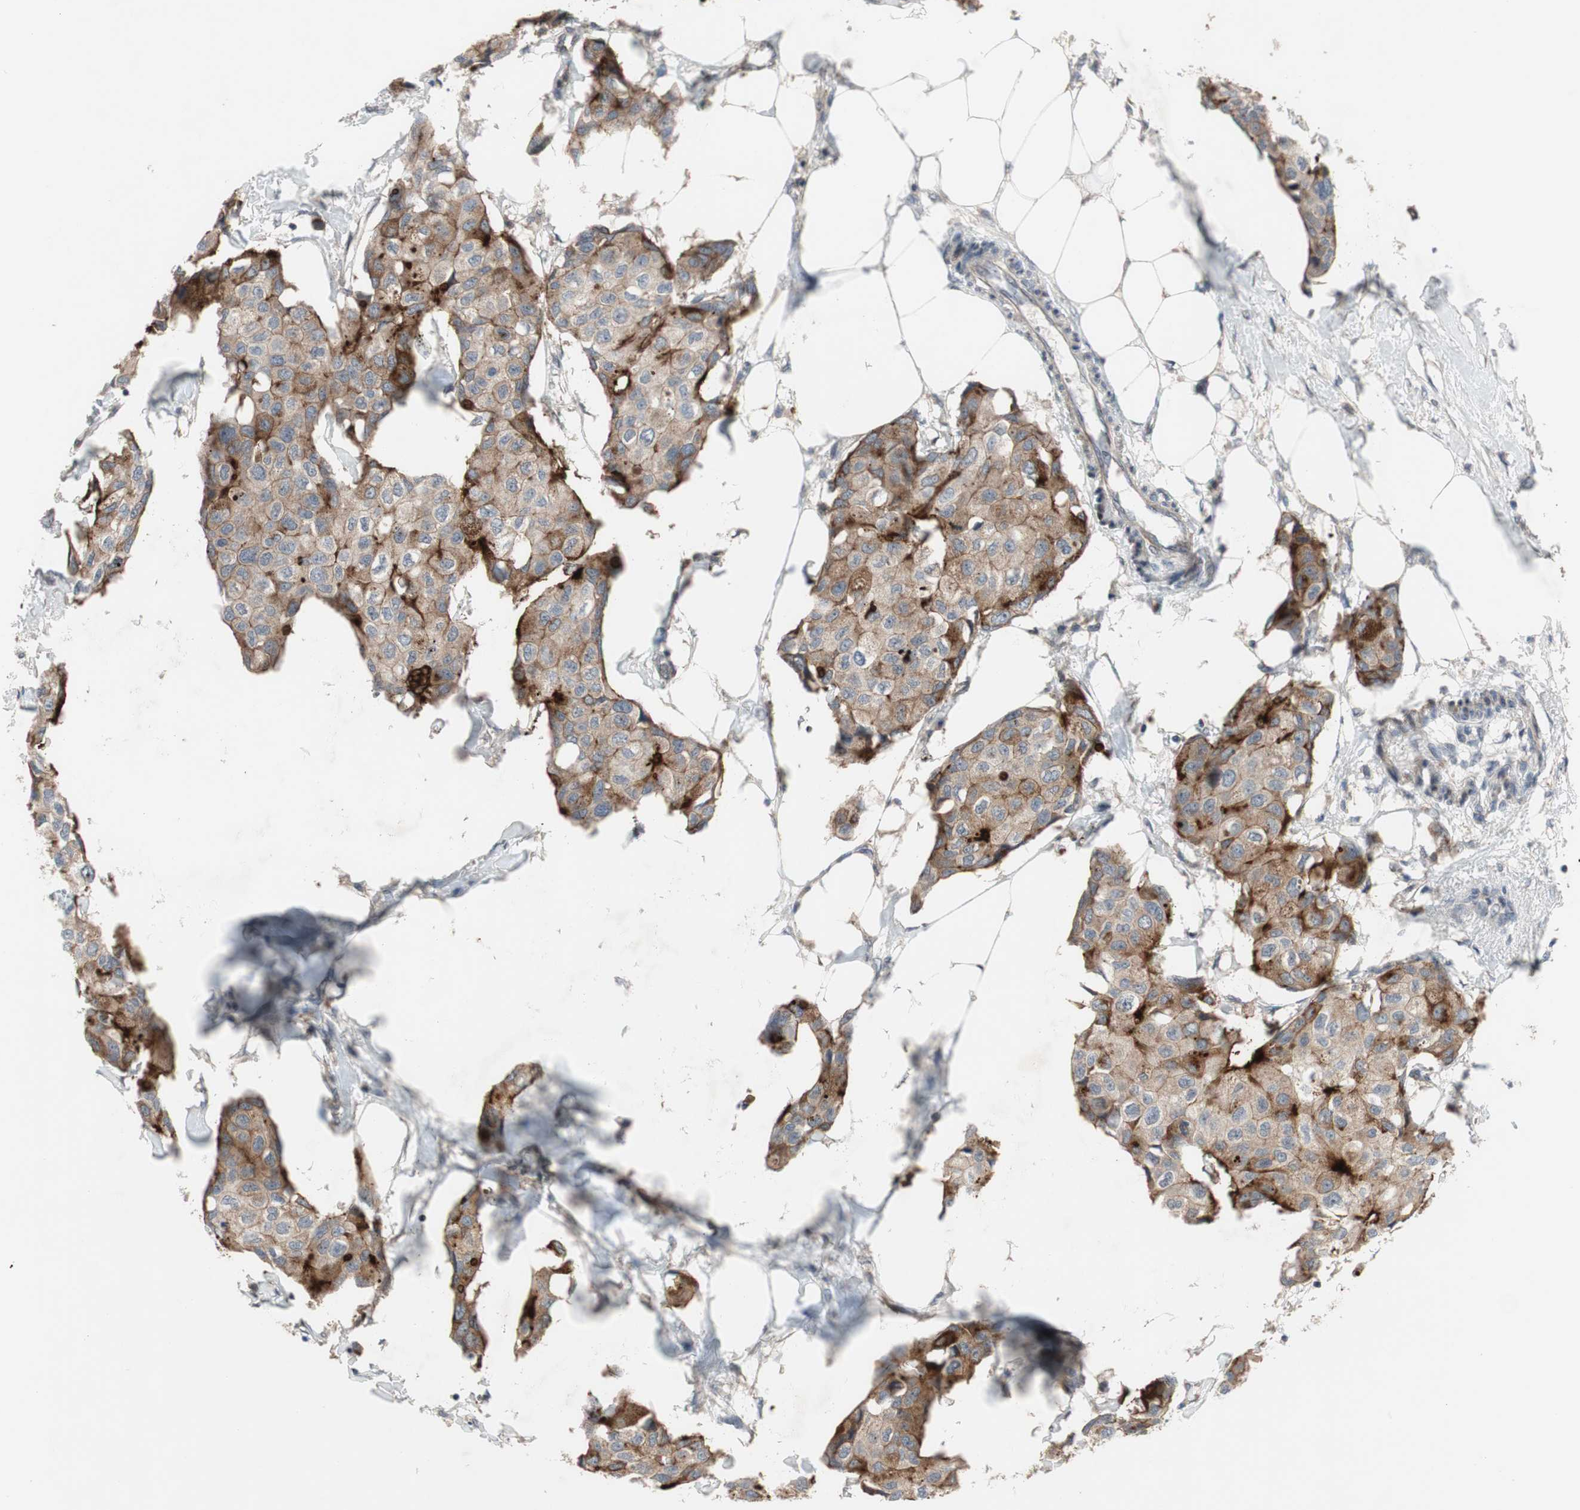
{"staining": {"intensity": "moderate", "quantity": ">75%", "location": "cytoplasmic/membranous"}, "tissue": "breast cancer", "cell_type": "Tumor cells", "image_type": "cancer", "snomed": [{"axis": "morphology", "description": "Duct carcinoma"}, {"axis": "topography", "description": "Breast"}], "caption": "About >75% of tumor cells in human breast infiltrating ductal carcinoma exhibit moderate cytoplasmic/membranous protein positivity as visualized by brown immunohistochemical staining.", "gene": "OAZ1", "patient": {"sex": "female", "age": 80}}